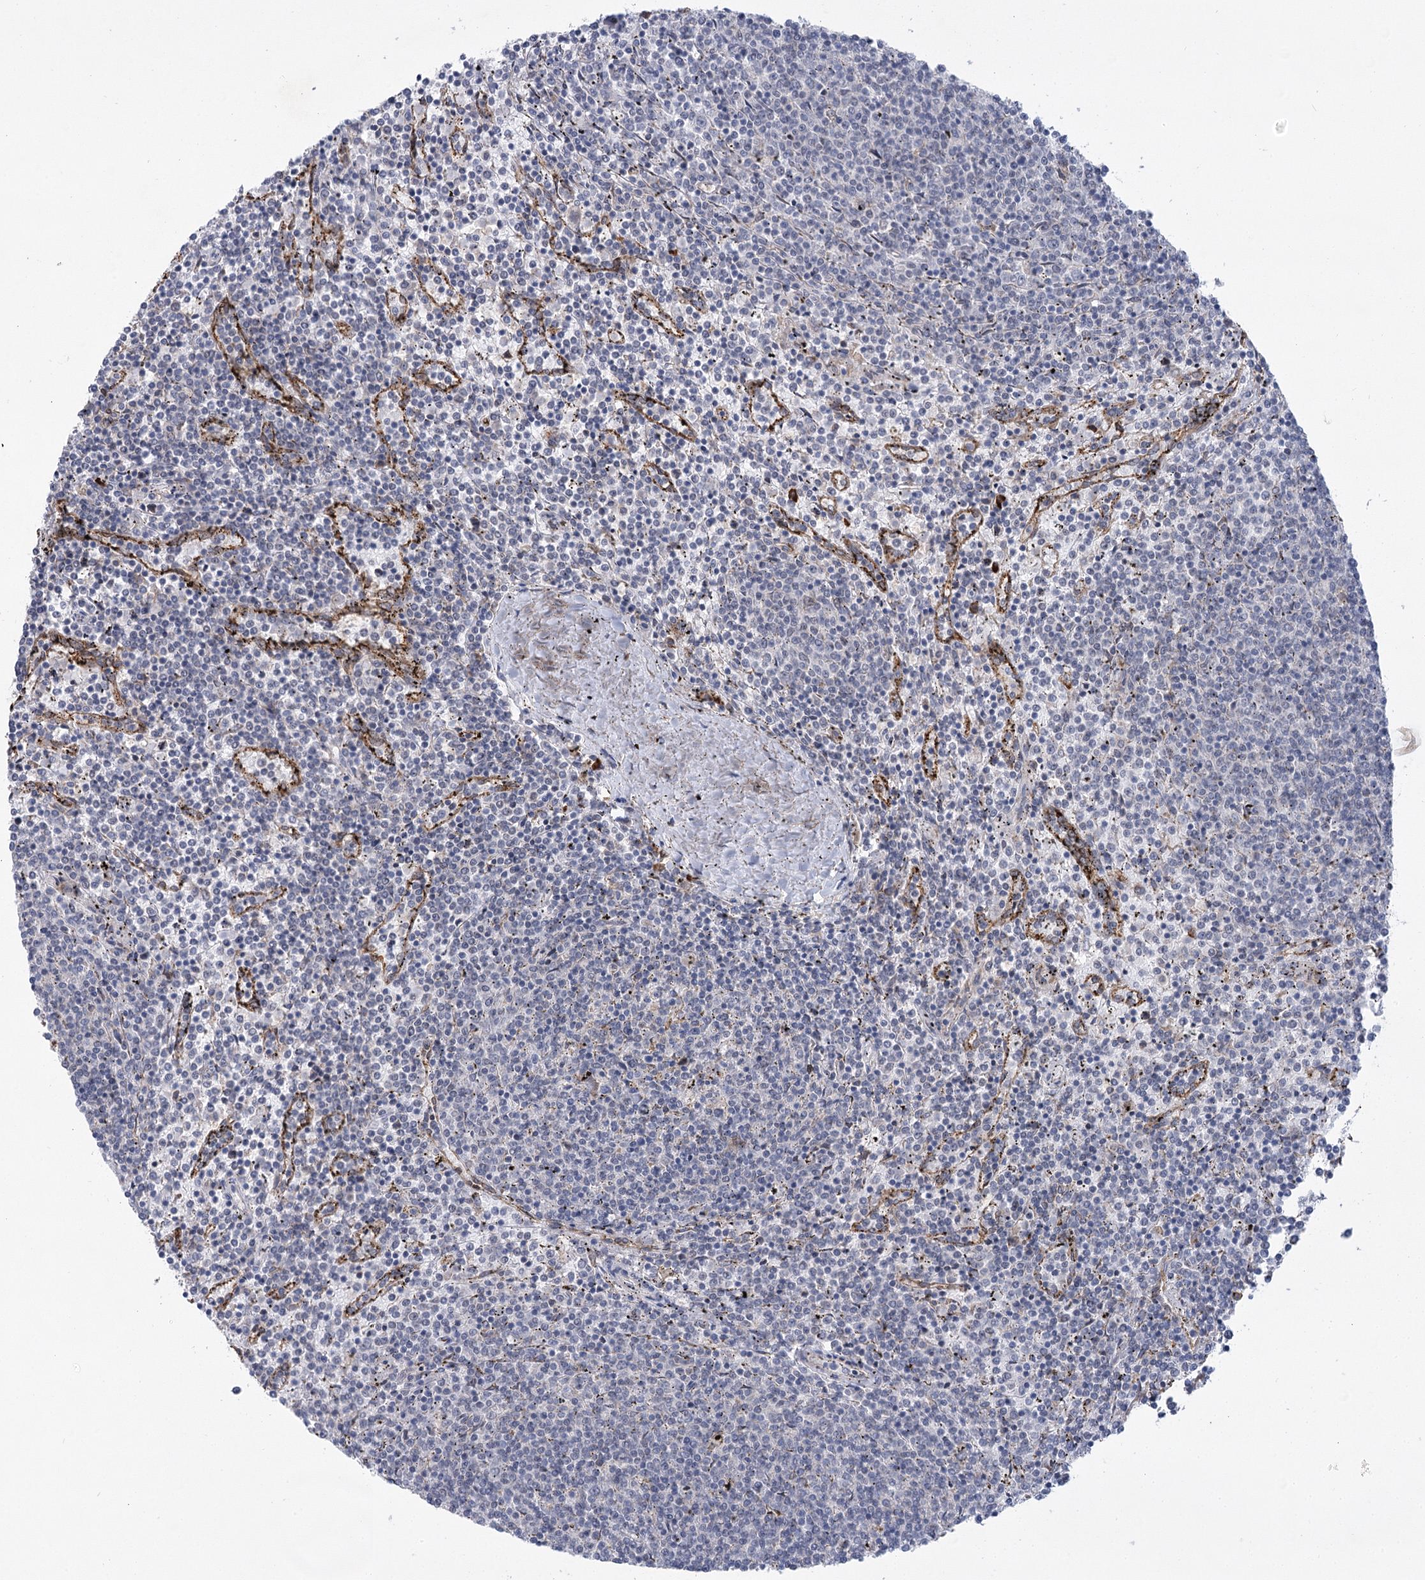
{"staining": {"intensity": "negative", "quantity": "none", "location": "none"}, "tissue": "lymphoma", "cell_type": "Tumor cells", "image_type": "cancer", "snomed": [{"axis": "morphology", "description": "Malignant lymphoma, non-Hodgkin's type, Low grade"}, {"axis": "topography", "description": "Spleen"}], "caption": "IHC of lymphoma shows no positivity in tumor cells.", "gene": "NCKAP5", "patient": {"sex": "female", "age": 50}}